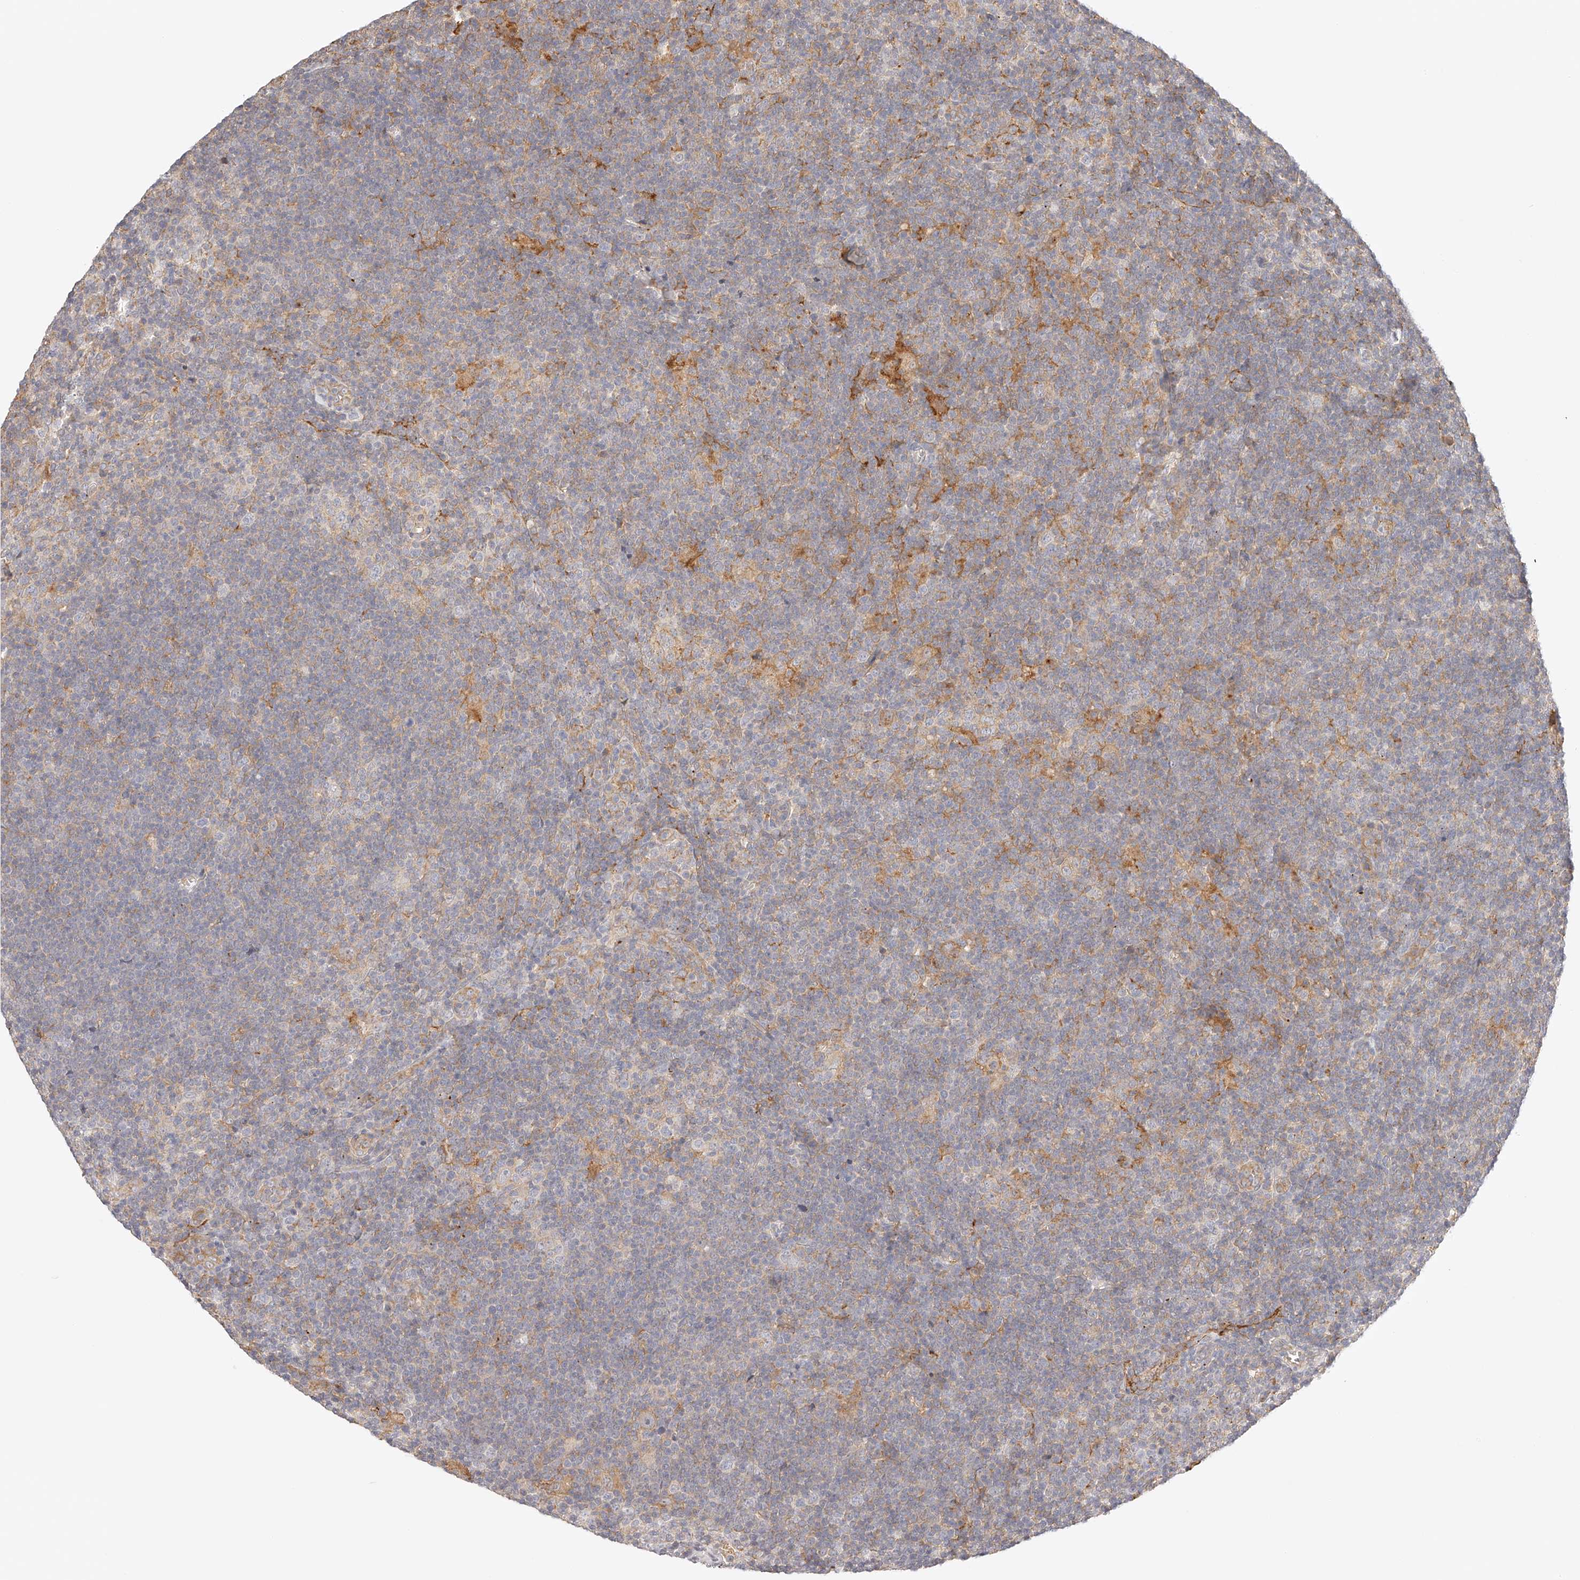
{"staining": {"intensity": "negative", "quantity": "none", "location": "none"}, "tissue": "lymphoma", "cell_type": "Tumor cells", "image_type": "cancer", "snomed": [{"axis": "morphology", "description": "Hodgkin's disease, NOS"}, {"axis": "topography", "description": "Lymph node"}], "caption": "Tumor cells are negative for brown protein staining in lymphoma.", "gene": "SYNC", "patient": {"sex": "female", "age": 57}}